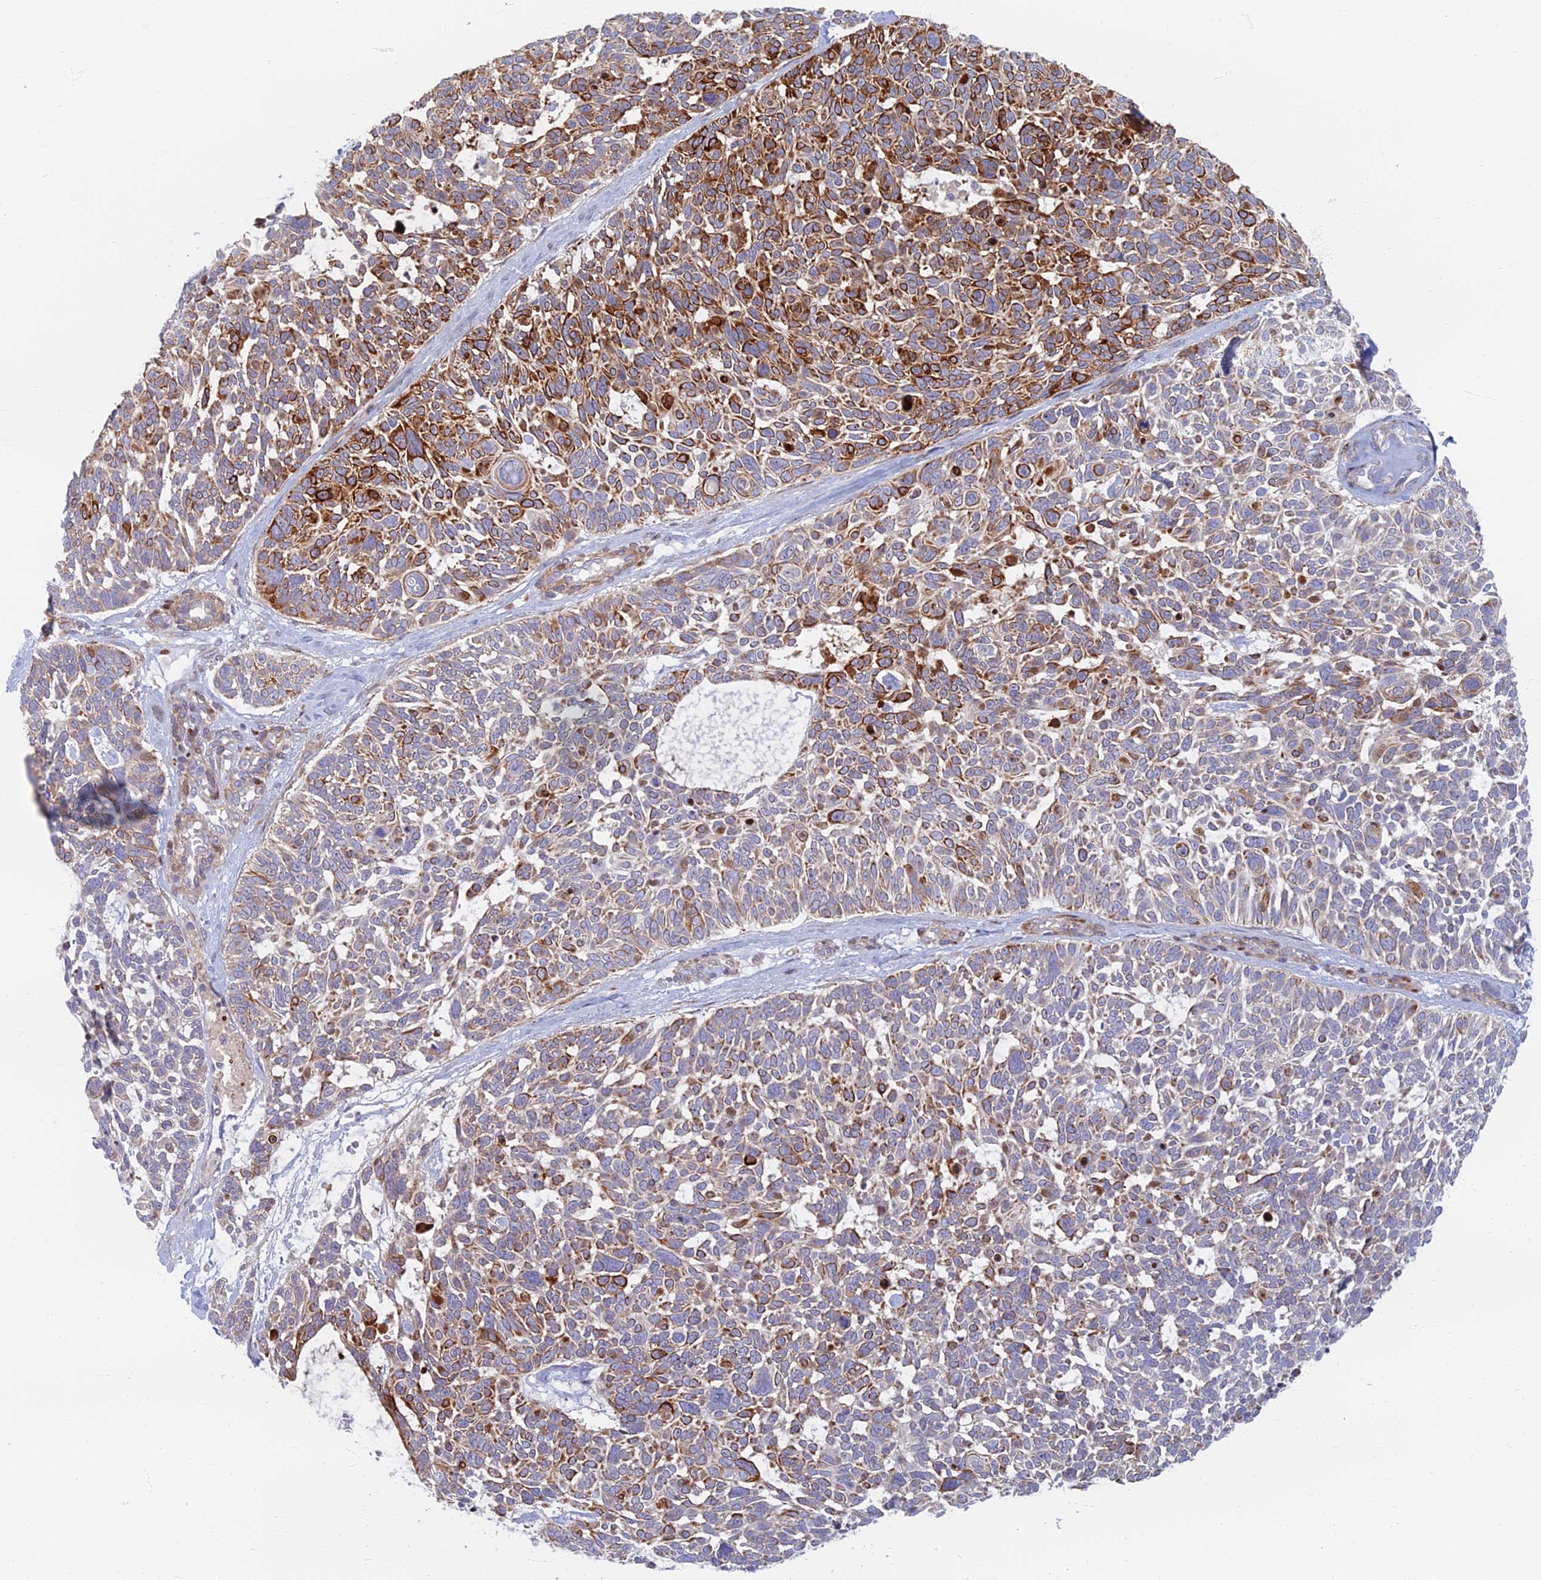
{"staining": {"intensity": "moderate", "quantity": "25%-75%", "location": "cytoplasmic/membranous"}, "tissue": "skin cancer", "cell_type": "Tumor cells", "image_type": "cancer", "snomed": [{"axis": "morphology", "description": "Basal cell carcinoma"}, {"axis": "topography", "description": "Skin"}], "caption": "Approximately 25%-75% of tumor cells in skin basal cell carcinoma demonstrate moderate cytoplasmic/membranous protein expression as visualized by brown immunohistochemical staining.", "gene": "C15orf40", "patient": {"sex": "male", "age": 88}}